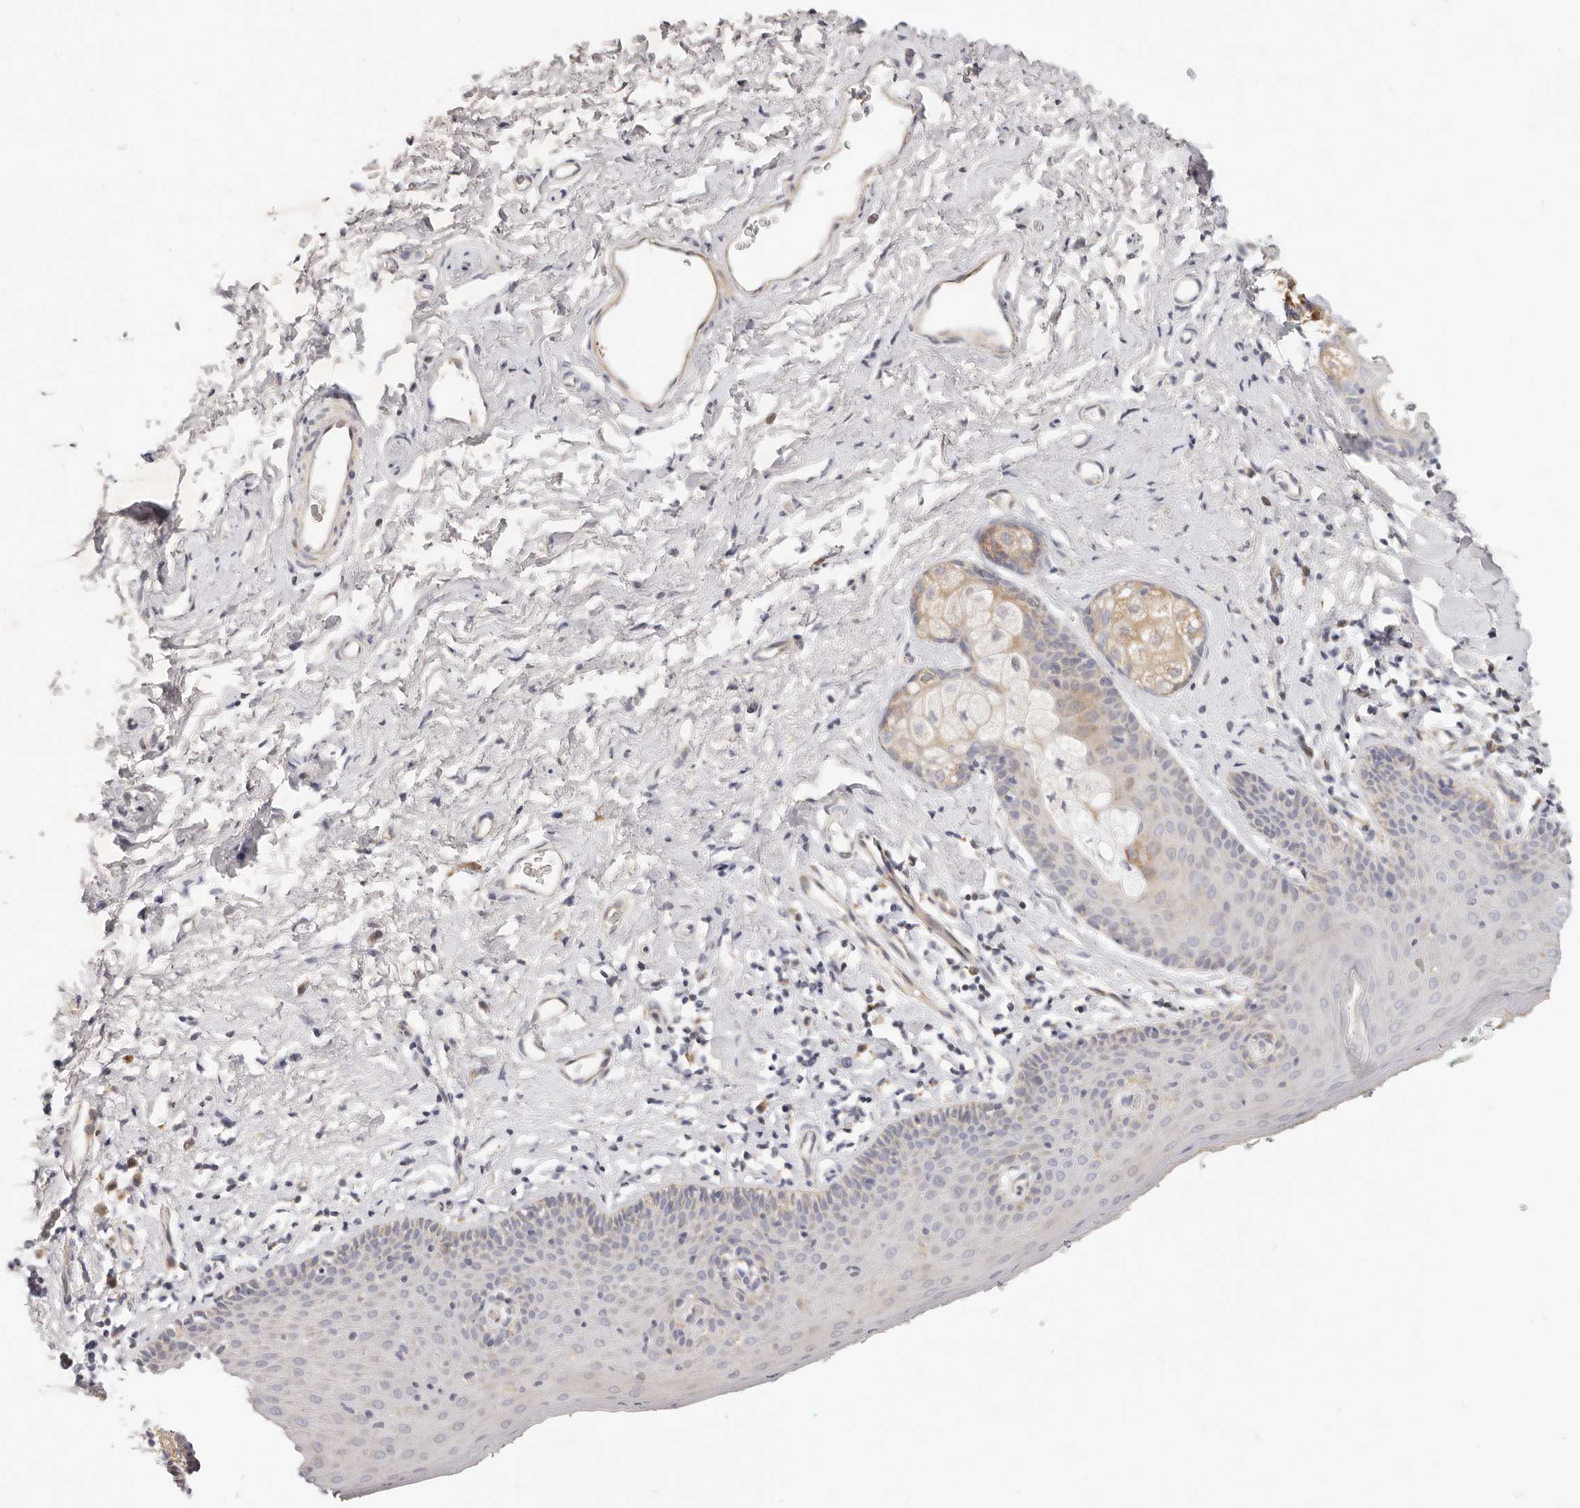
{"staining": {"intensity": "moderate", "quantity": "<25%", "location": "cytoplasmic/membranous"}, "tissue": "skin", "cell_type": "Epidermal cells", "image_type": "normal", "snomed": [{"axis": "morphology", "description": "Normal tissue, NOS"}, {"axis": "topography", "description": "Vulva"}], "caption": "Immunohistochemical staining of unremarkable human skin reveals moderate cytoplasmic/membranous protein expression in approximately <25% of epidermal cells.", "gene": "TFB2M", "patient": {"sex": "female", "age": 66}}